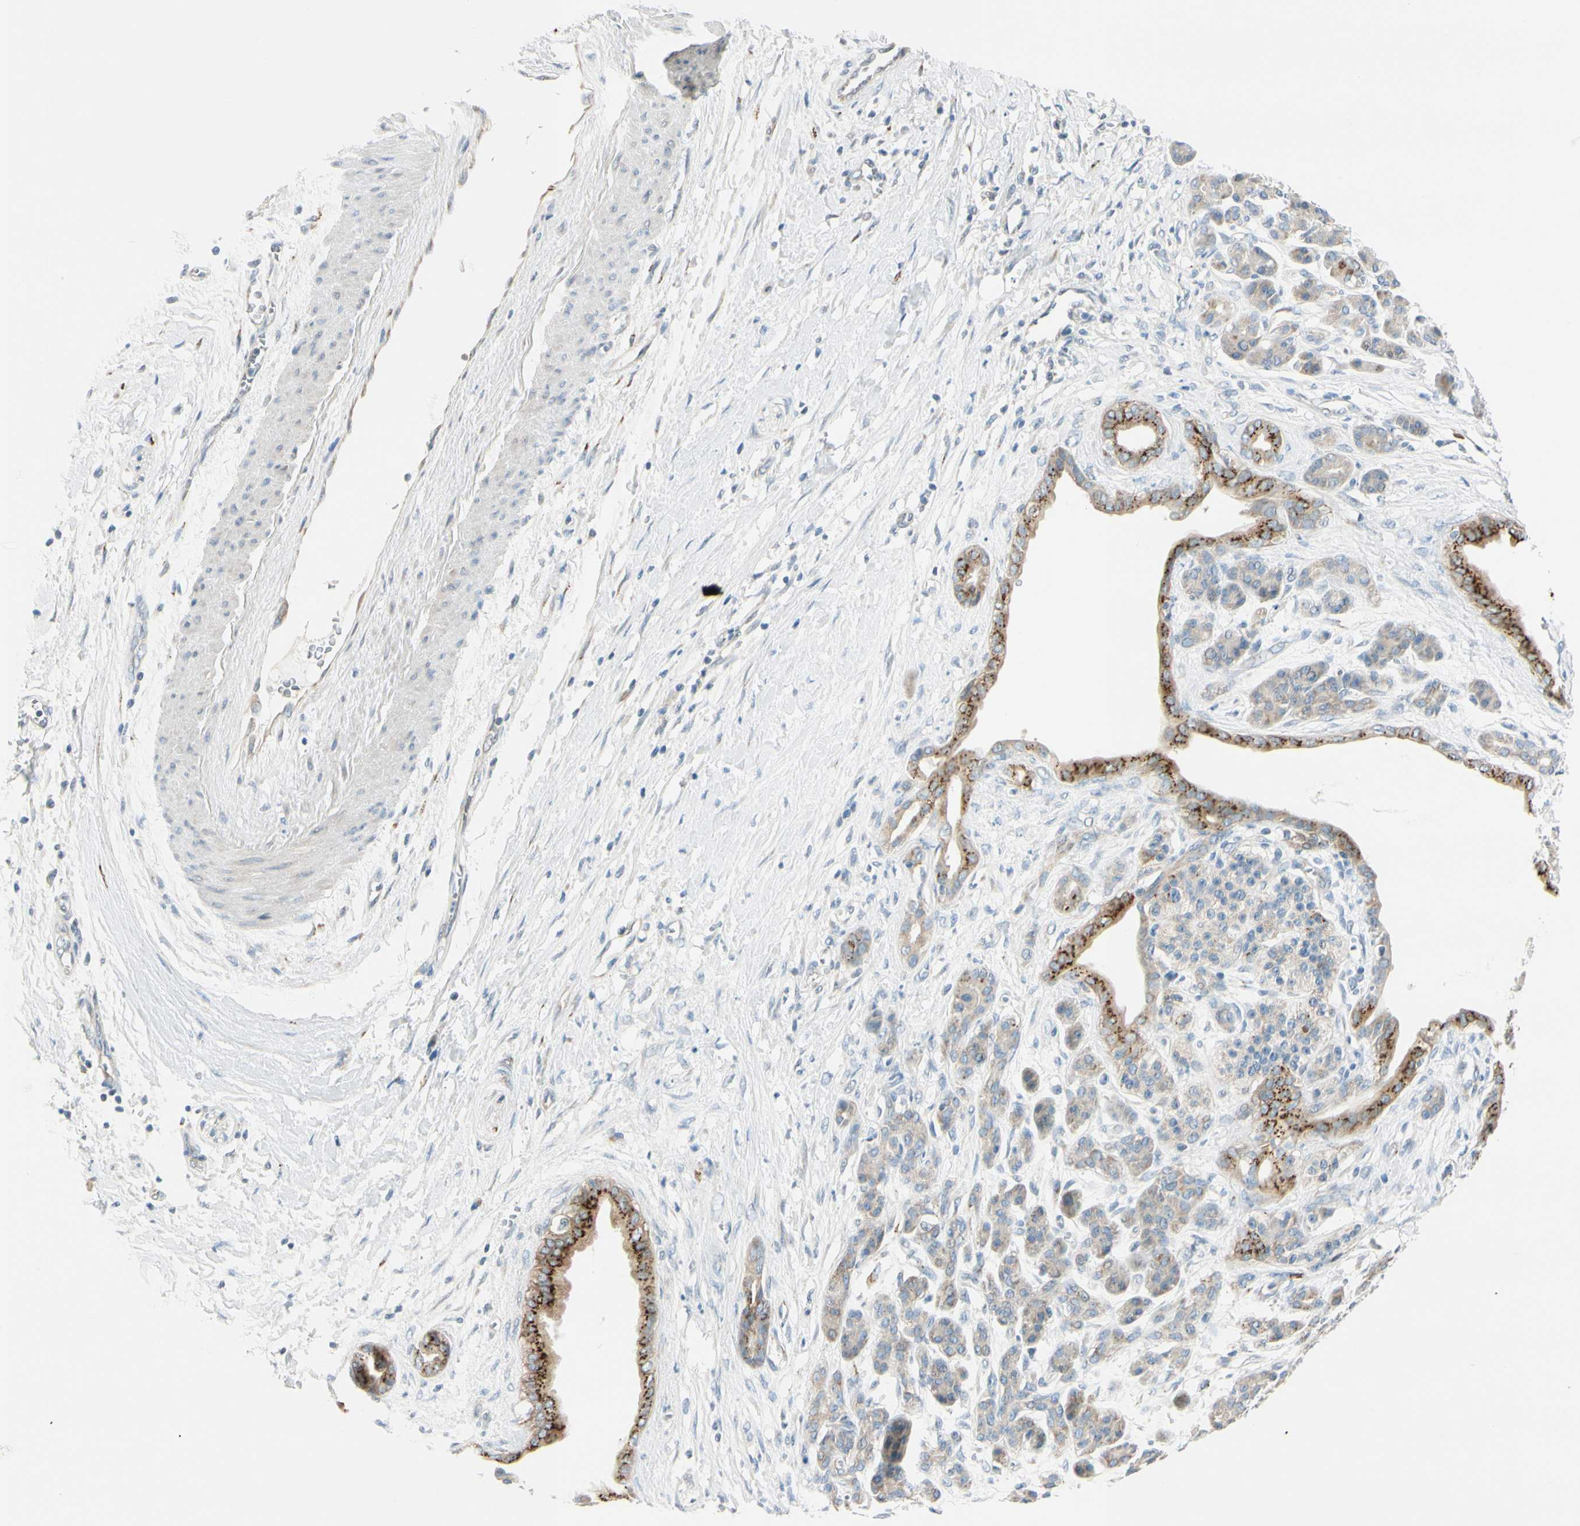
{"staining": {"intensity": "strong", "quantity": ">75%", "location": "cytoplasmic/membranous"}, "tissue": "pancreatic cancer", "cell_type": "Tumor cells", "image_type": "cancer", "snomed": [{"axis": "morphology", "description": "Adenocarcinoma, NOS"}, {"axis": "topography", "description": "Pancreas"}], "caption": "Protein expression analysis of pancreatic cancer (adenocarcinoma) demonstrates strong cytoplasmic/membranous expression in approximately >75% of tumor cells.", "gene": "GALNT5", "patient": {"sex": "male", "age": 59}}